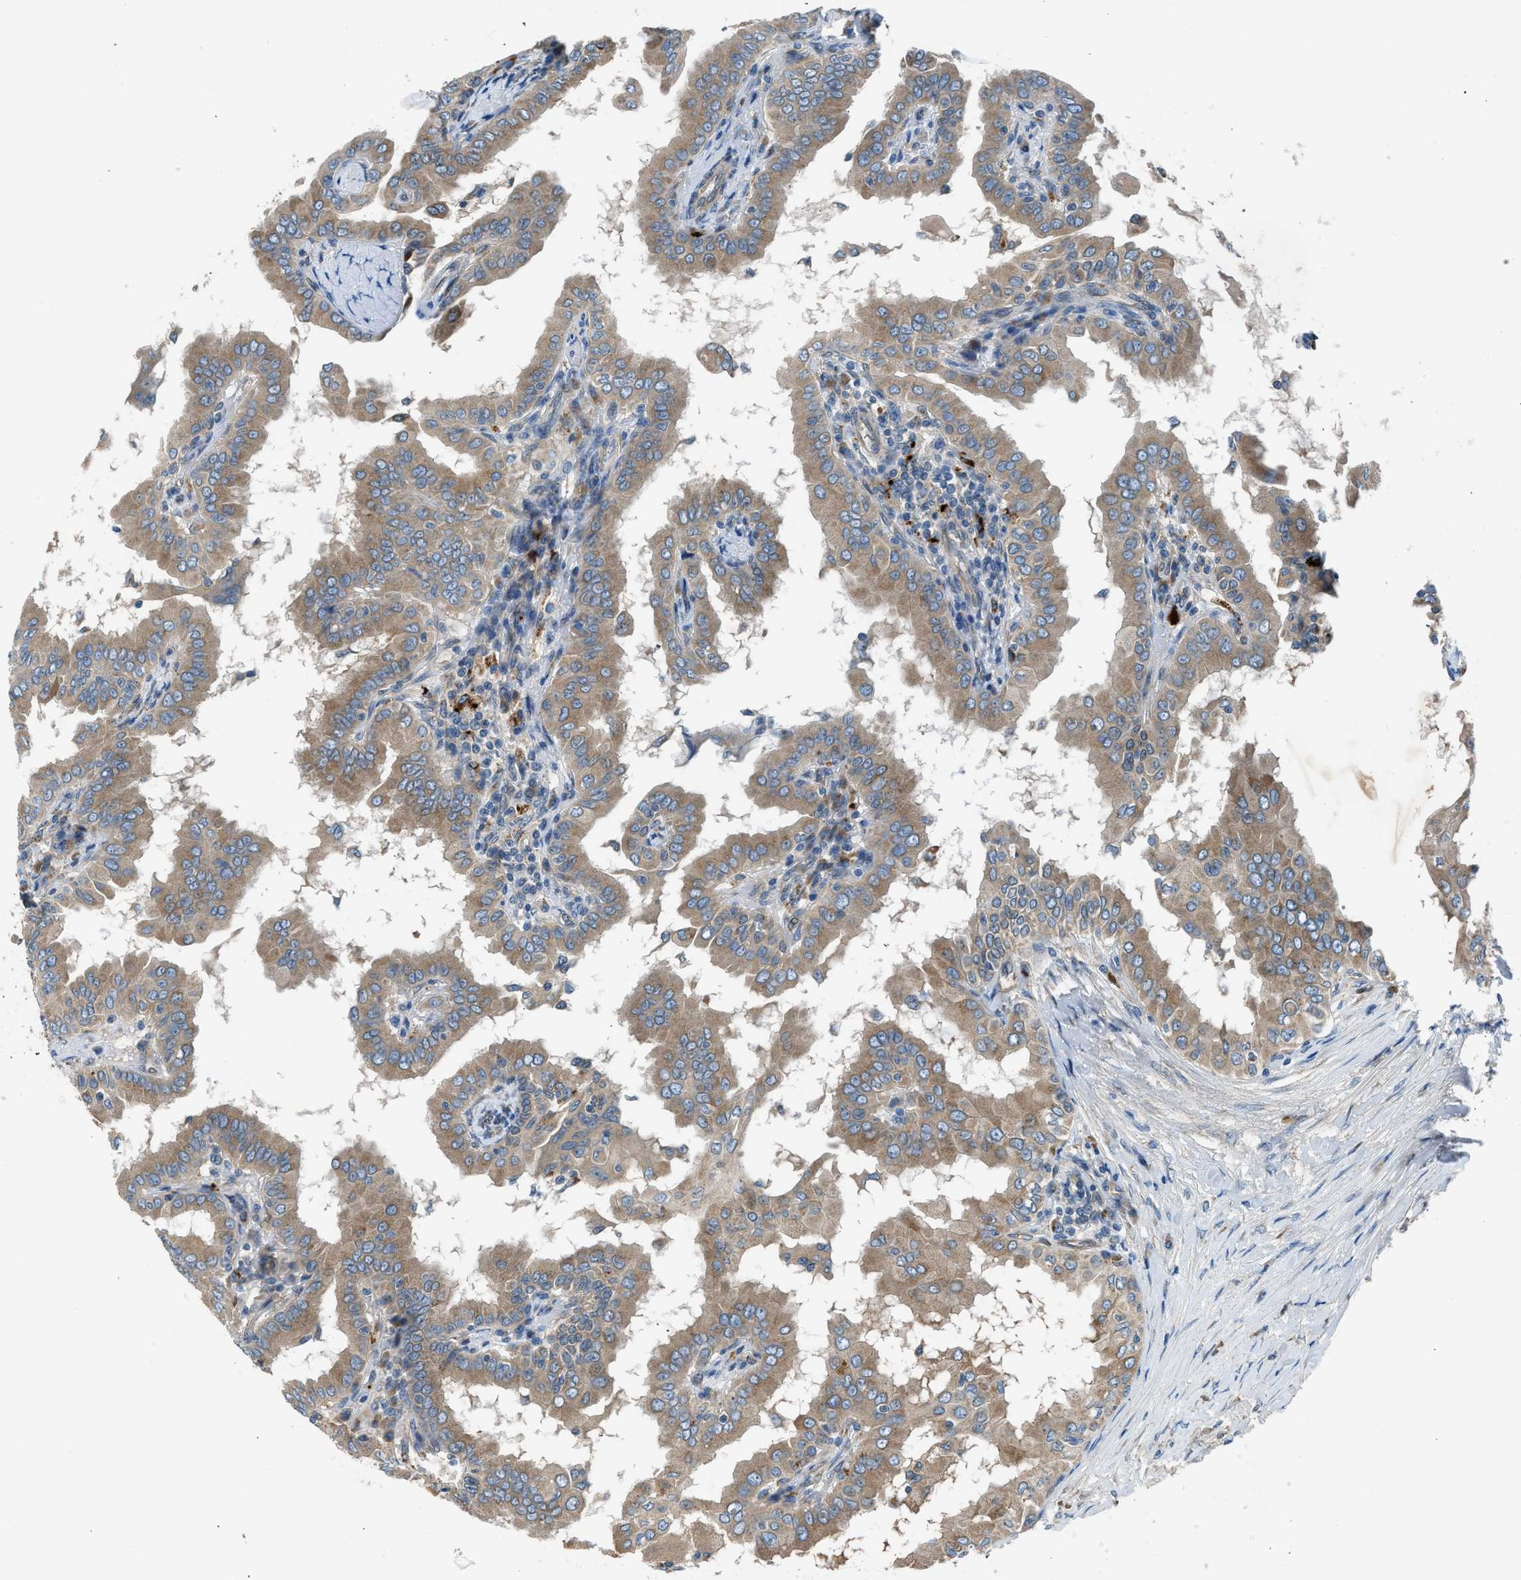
{"staining": {"intensity": "weak", "quantity": "25%-75%", "location": "cytoplasmic/membranous"}, "tissue": "thyroid cancer", "cell_type": "Tumor cells", "image_type": "cancer", "snomed": [{"axis": "morphology", "description": "Papillary adenocarcinoma, NOS"}, {"axis": "topography", "description": "Thyroid gland"}], "caption": "High-power microscopy captured an immunohistochemistry histopathology image of thyroid papillary adenocarcinoma, revealing weak cytoplasmic/membranous staining in approximately 25%-75% of tumor cells.", "gene": "LMBR1", "patient": {"sex": "male", "age": 33}}